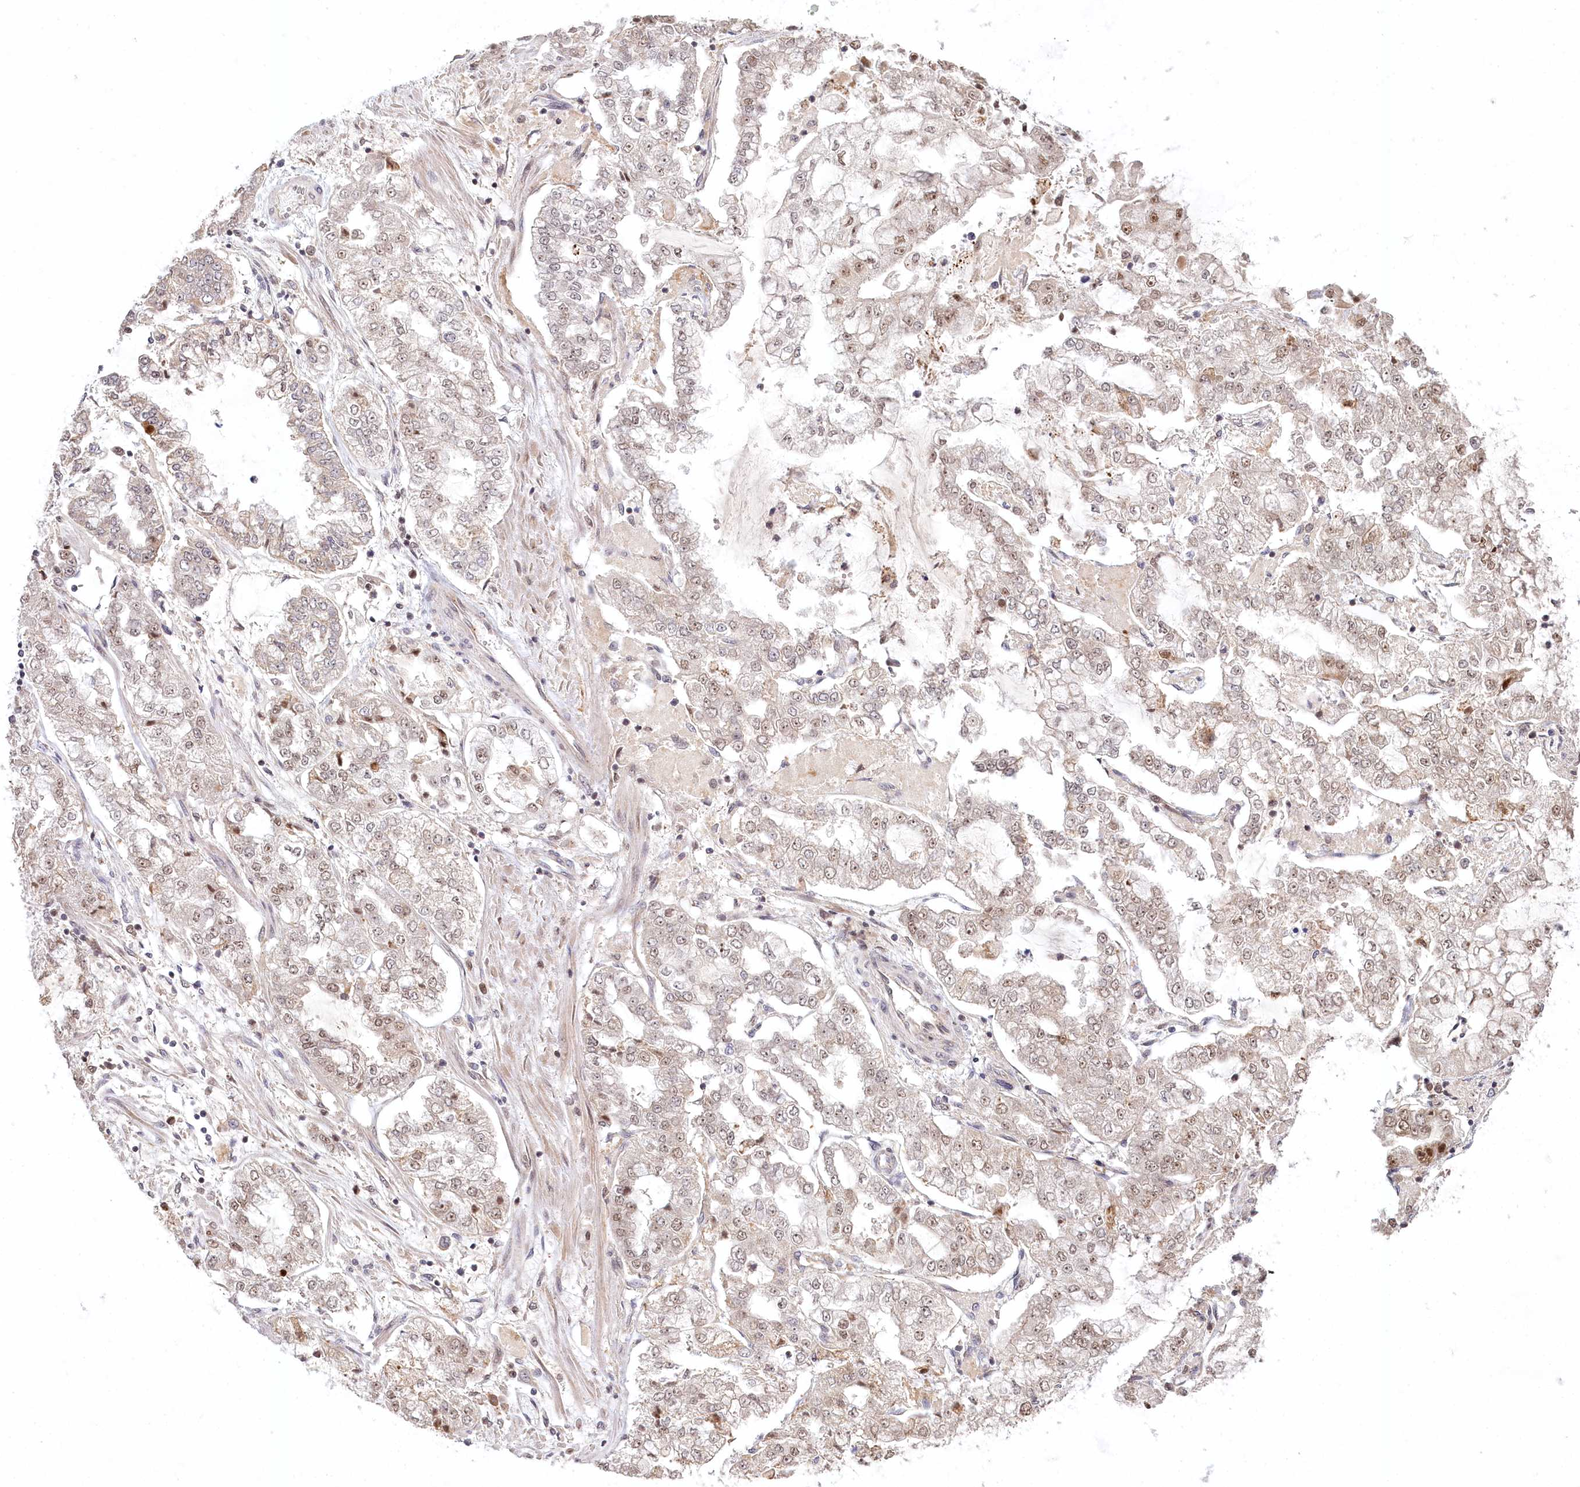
{"staining": {"intensity": "moderate", "quantity": "<25%", "location": "nuclear"}, "tissue": "stomach cancer", "cell_type": "Tumor cells", "image_type": "cancer", "snomed": [{"axis": "morphology", "description": "Adenocarcinoma, NOS"}, {"axis": "topography", "description": "Stomach"}], "caption": "Immunohistochemistry staining of stomach adenocarcinoma, which demonstrates low levels of moderate nuclear staining in approximately <25% of tumor cells indicating moderate nuclear protein expression. The staining was performed using DAB (3,3'-diaminobenzidine) (brown) for protein detection and nuclei were counterstained in hematoxylin (blue).", "gene": "WAPL", "patient": {"sex": "male", "age": 76}}